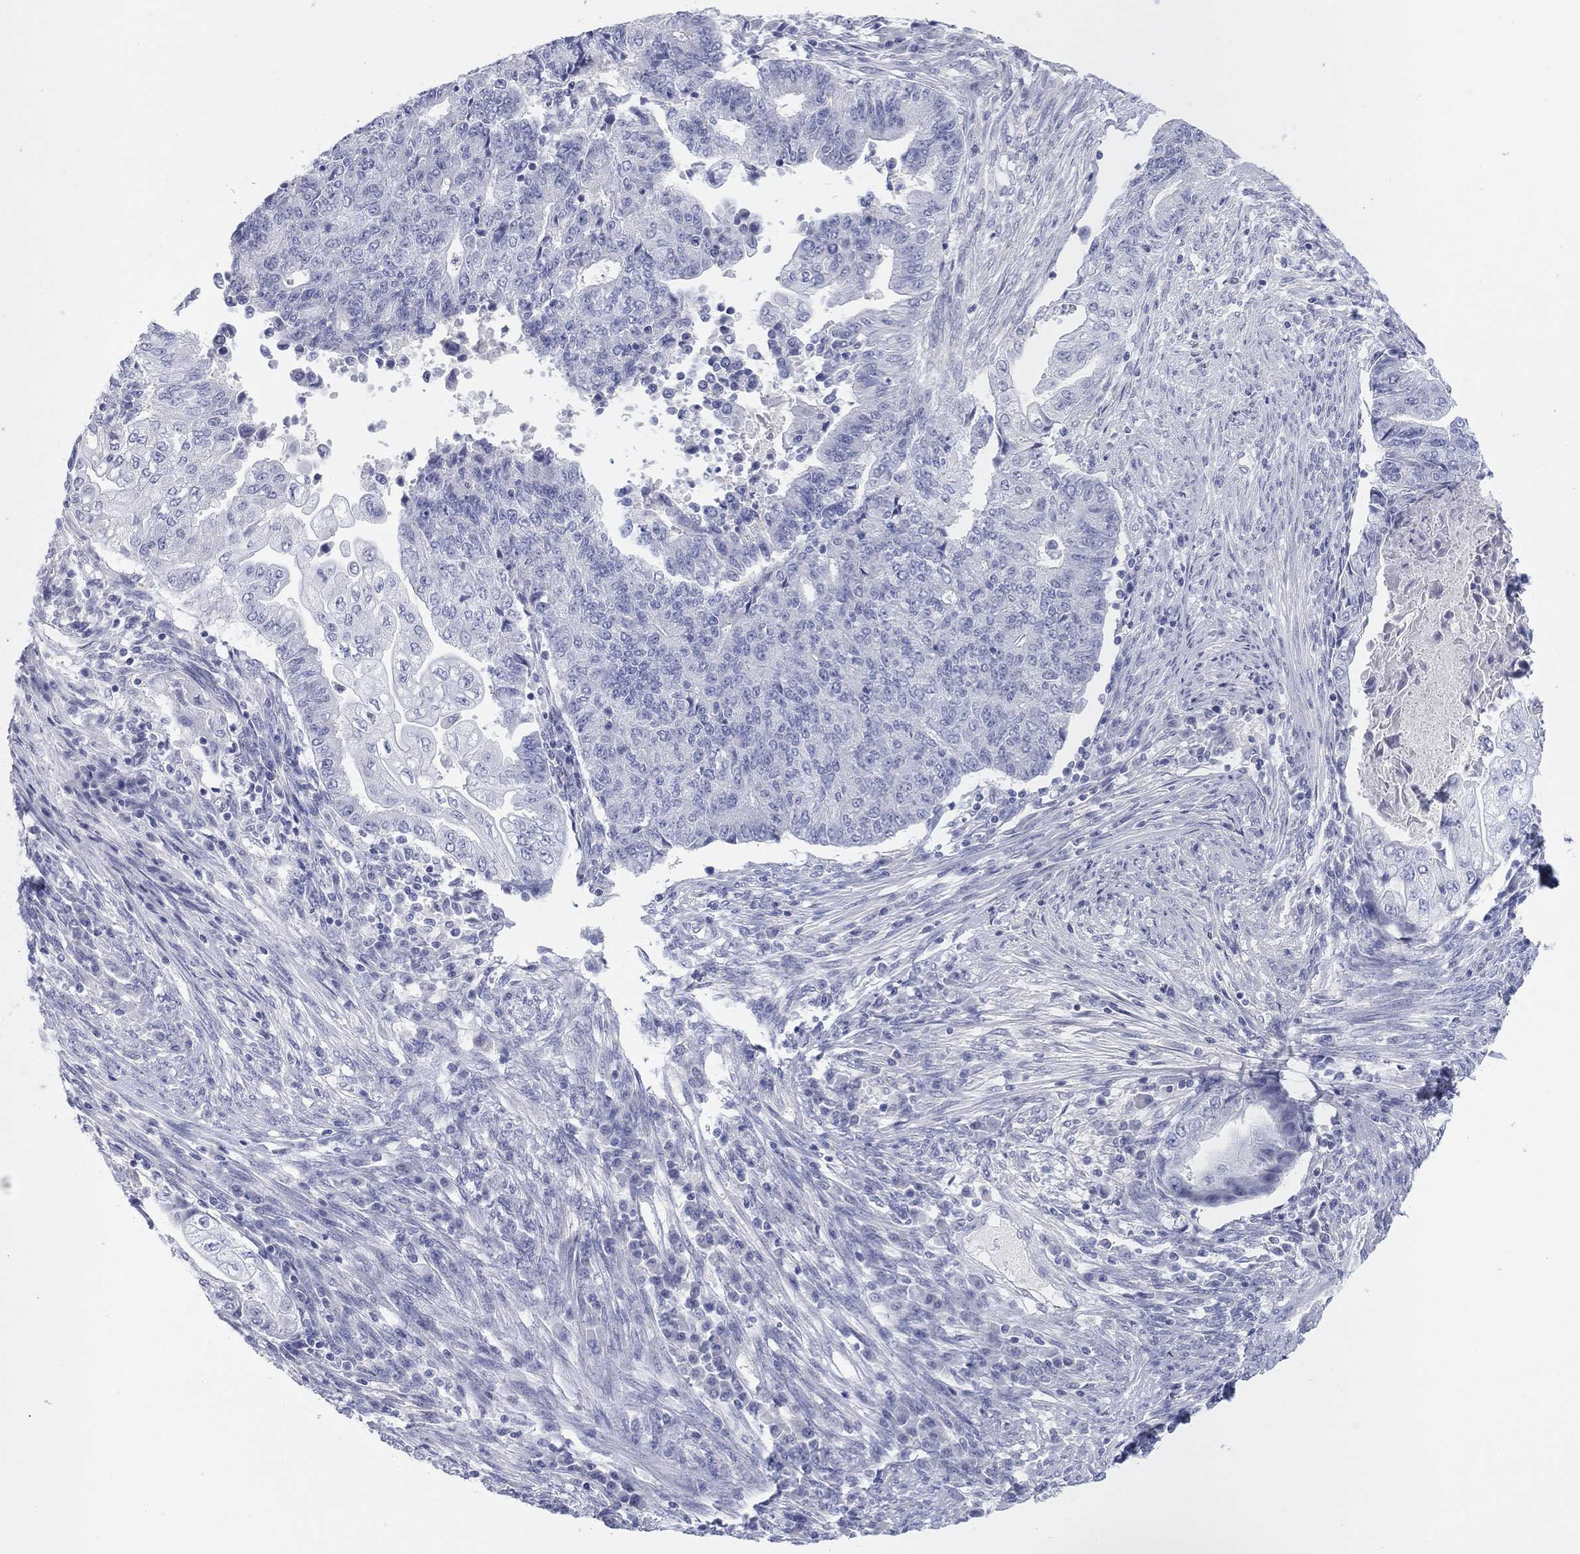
{"staining": {"intensity": "negative", "quantity": "none", "location": "none"}, "tissue": "endometrial cancer", "cell_type": "Tumor cells", "image_type": "cancer", "snomed": [{"axis": "morphology", "description": "Adenocarcinoma, NOS"}, {"axis": "topography", "description": "Uterus"}, {"axis": "topography", "description": "Endometrium"}], "caption": "This is an IHC image of human adenocarcinoma (endometrial). There is no staining in tumor cells.", "gene": "CPNE6", "patient": {"sex": "female", "age": 54}}